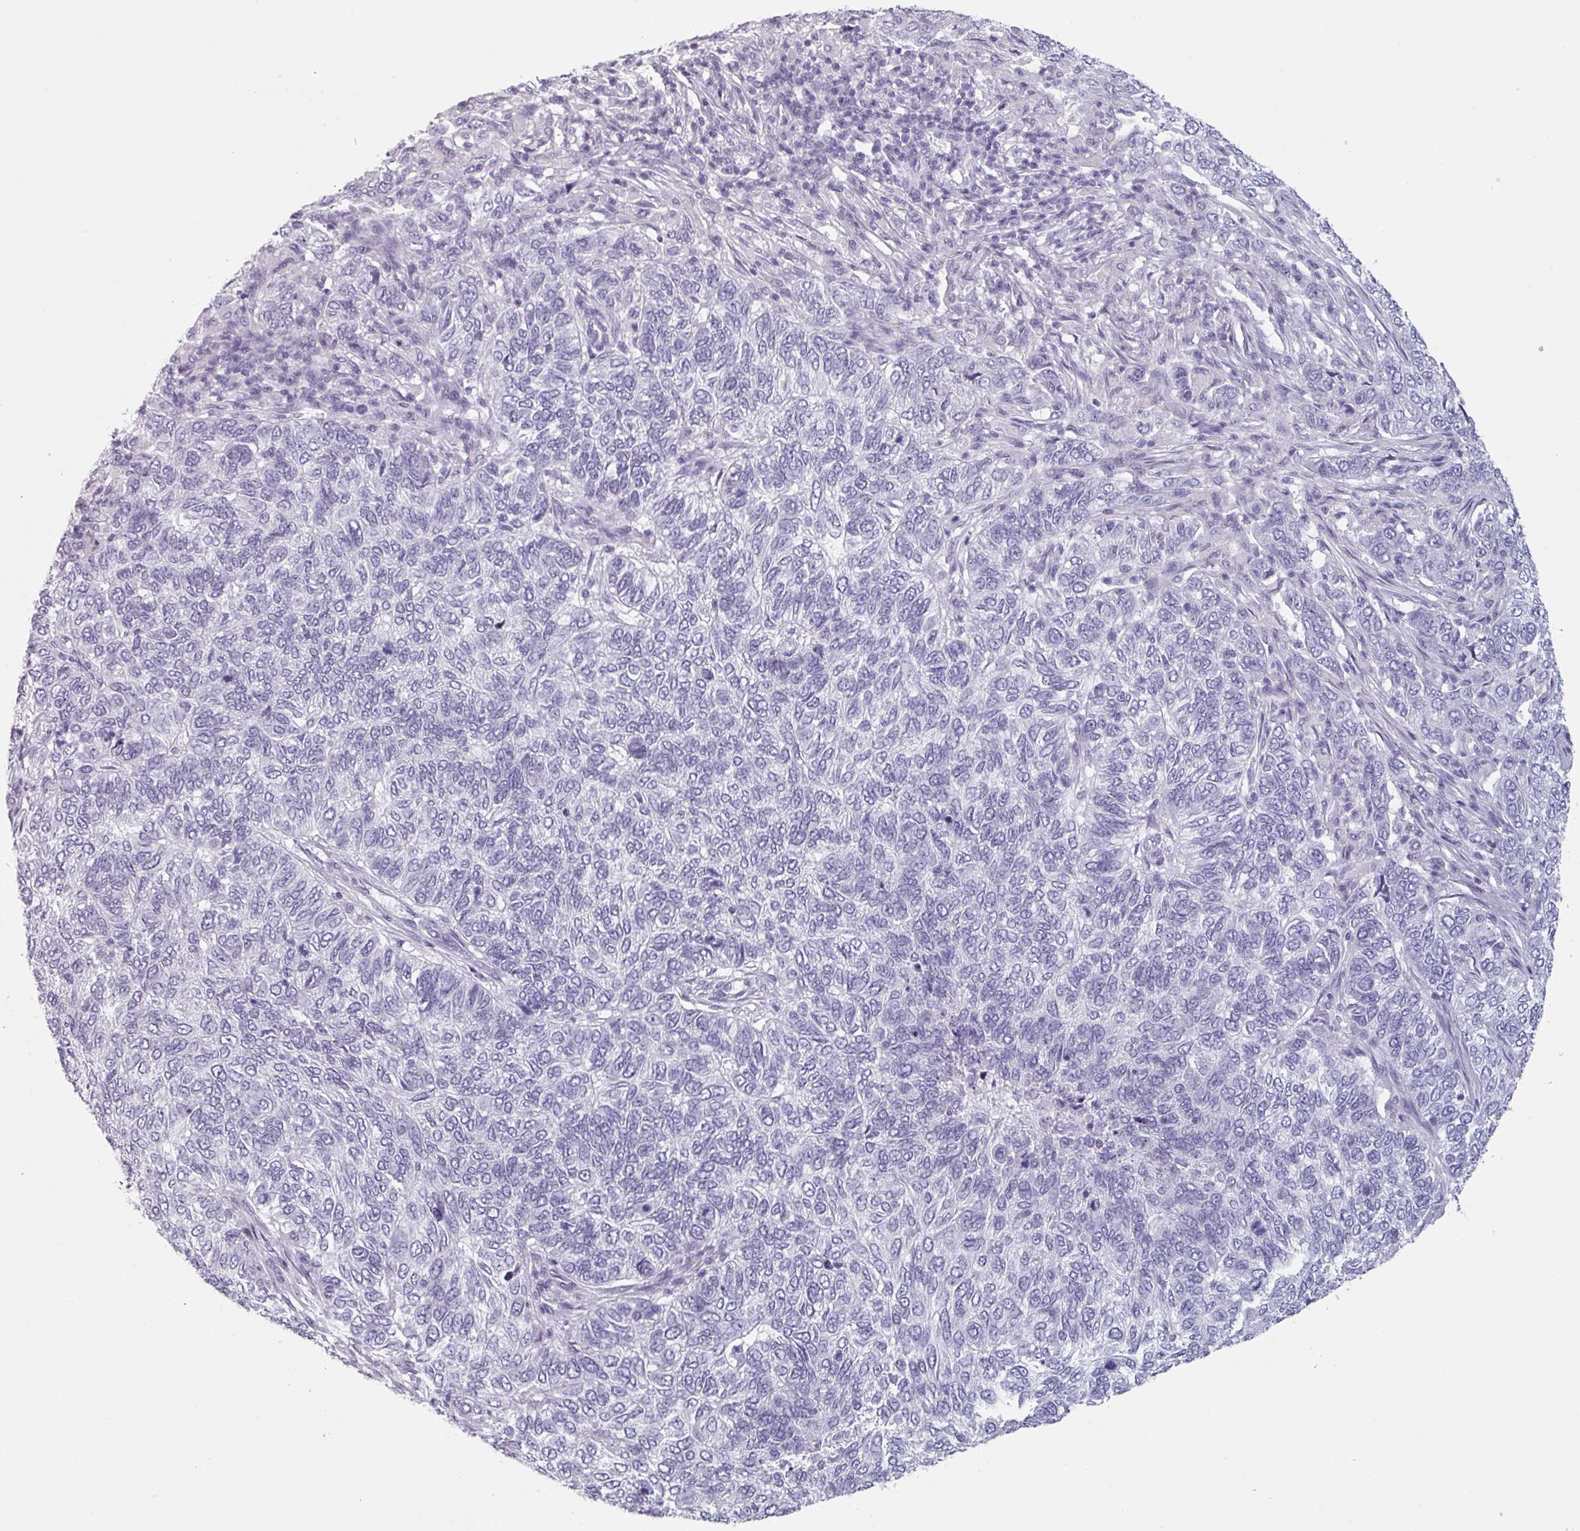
{"staining": {"intensity": "negative", "quantity": "none", "location": "none"}, "tissue": "skin cancer", "cell_type": "Tumor cells", "image_type": "cancer", "snomed": [{"axis": "morphology", "description": "Basal cell carcinoma"}, {"axis": "topography", "description": "Skin"}], "caption": "Tumor cells are negative for protein expression in human skin cancer.", "gene": "SLC35G2", "patient": {"sex": "female", "age": 65}}